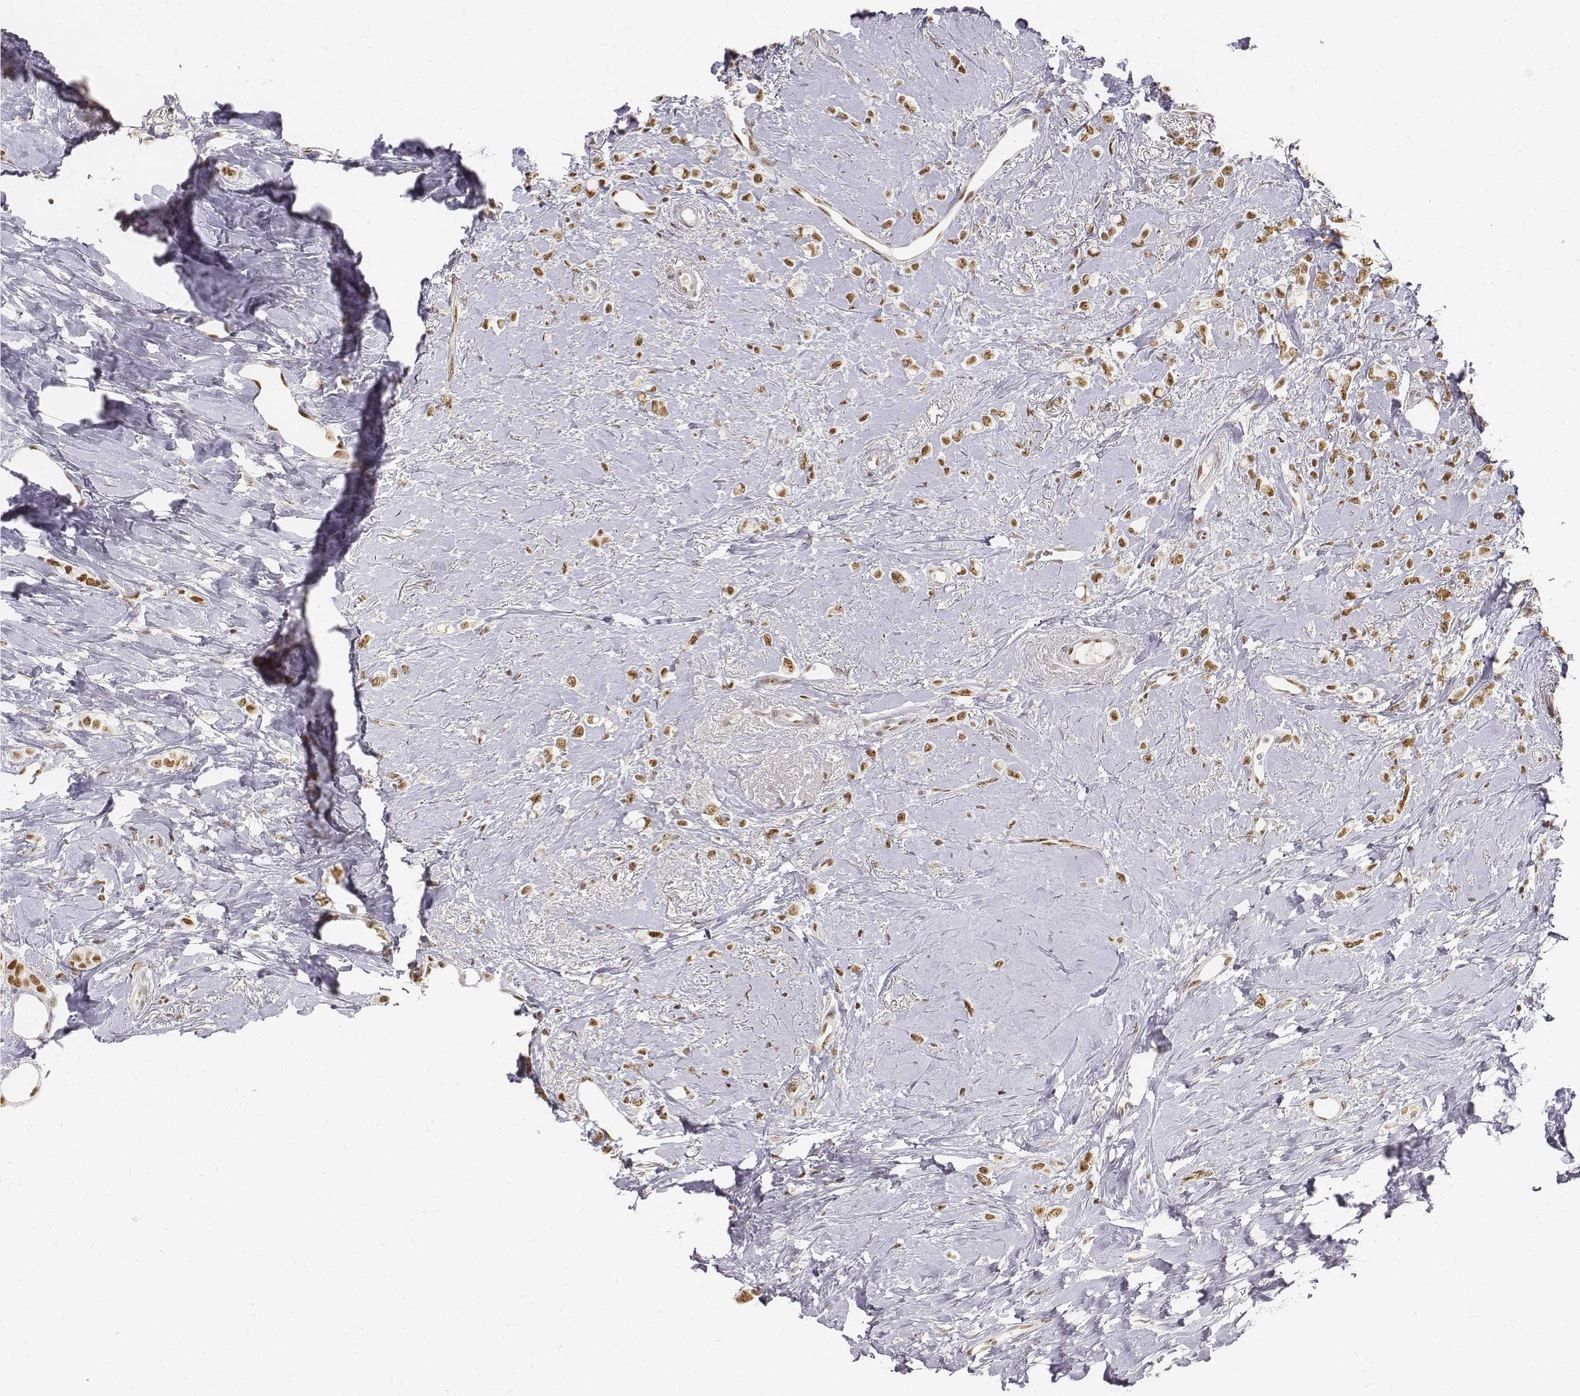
{"staining": {"intensity": "strong", "quantity": ">75%", "location": "nuclear"}, "tissue": "breast cancer", "cell_type": "Tumor cells", "image_type": "cancer", "snomed": [{"axis": "morphology", "description": "Lobular carcinoma"}, {"axis": "topography", "description": "Breast"}], "caption": "Human lobular carcinoma (breast) stained for a protein (brown) demonstrates strong nuclear positive expression in about >75% of tumor cells.", "gene": "PHF6", "patient": {"sex": "female", "age": 66}}